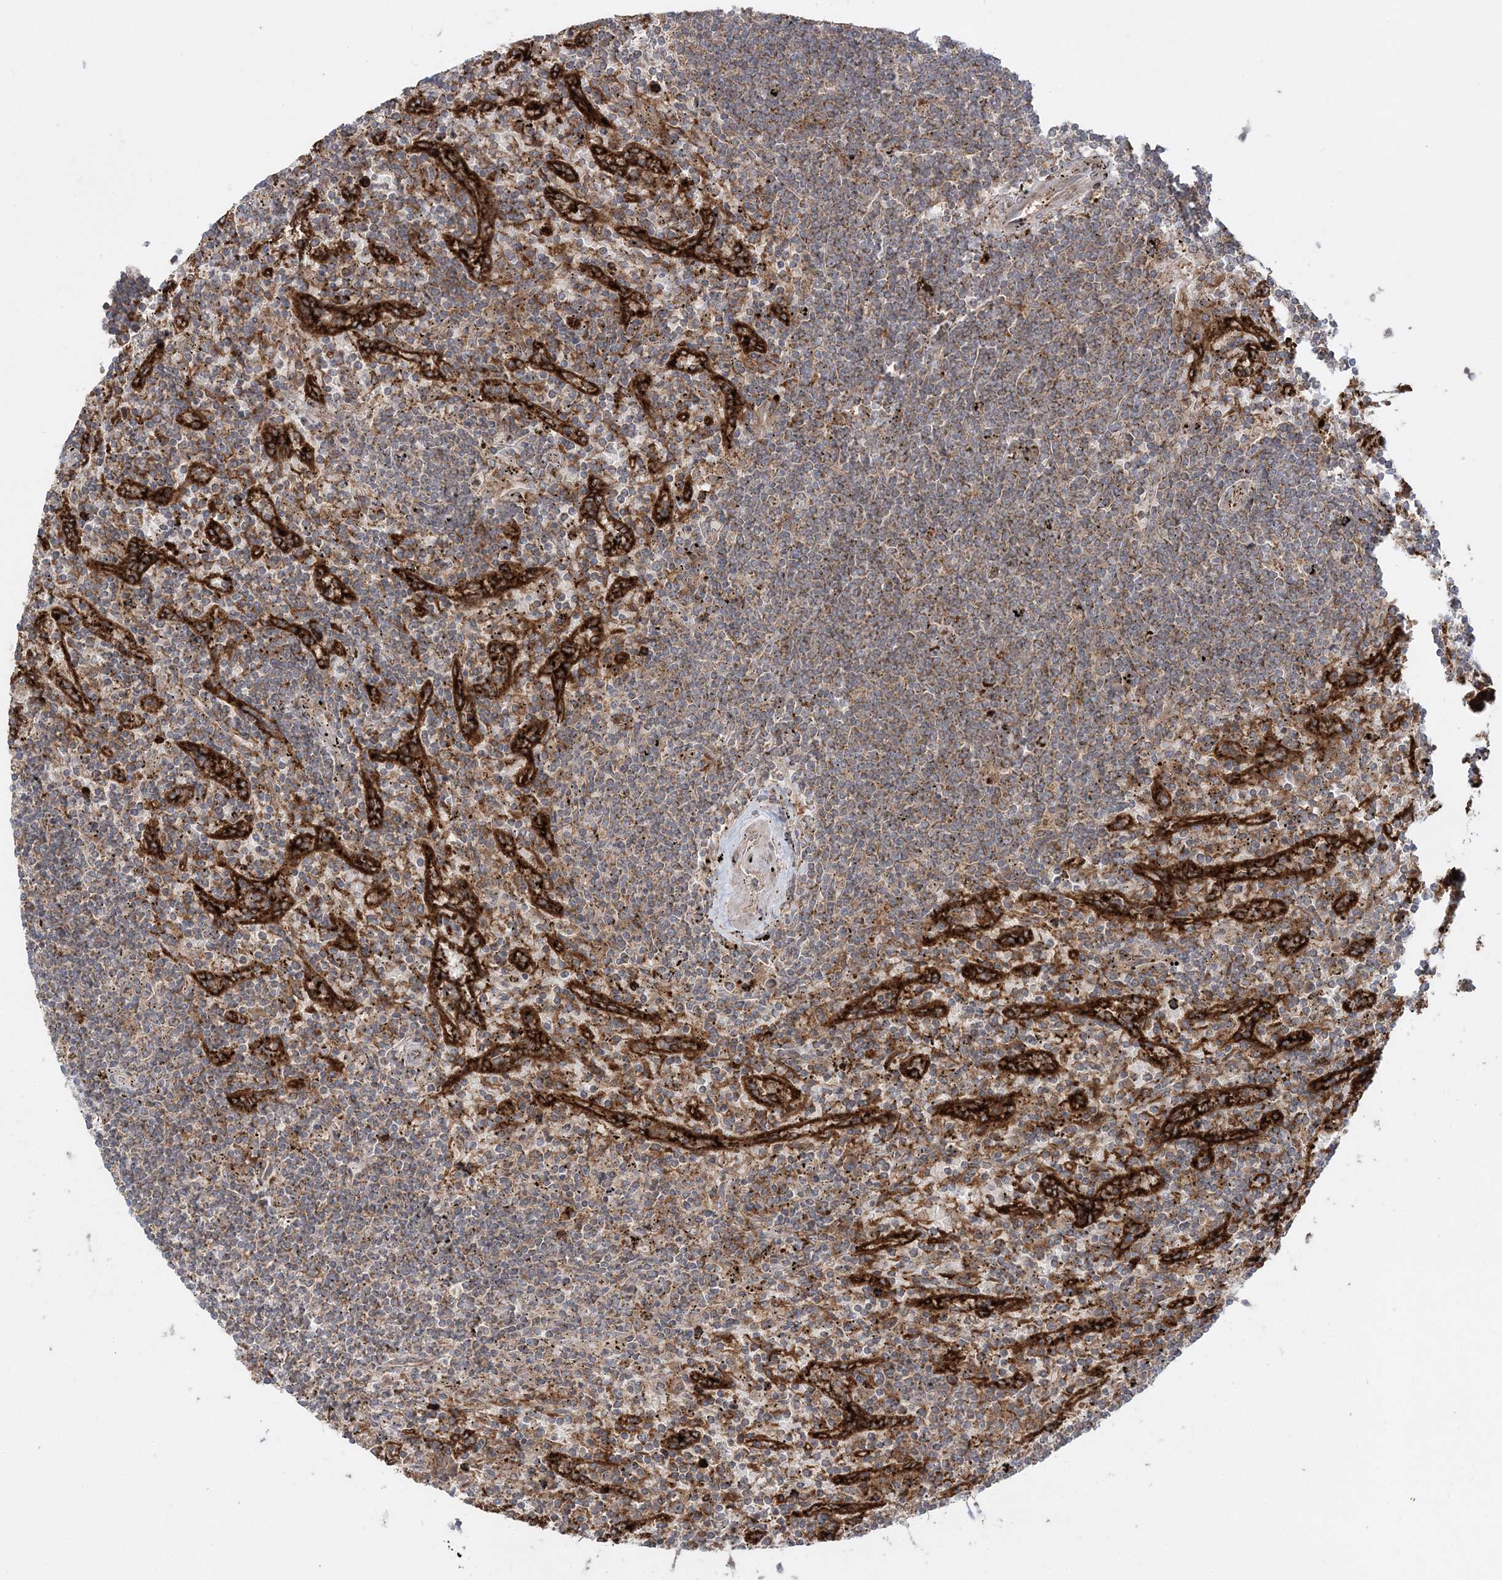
{"staining": {"intensity": "moderate", "quantity": ">75%", "location": "cytoplasmic/membranous"}, "tissue": "lymphoma", "cell_type": "Tumor cells", "image_type": "cancer", "snomed": [{"axis": "morphology", "description": "Malignant lymphoma, non-Hodgkin's type, Low grade"}, {"axis": "topography", "description": "Spleen"}], "caption": "Protein analysis of low-grade malignant lymphoma, non-Hodgkin's type tissue demonstrates moderate cytoplasmic/membranous staining in approximately >75% of tumor cells.", "gene": "LRPPRC", "patient": {"sex": "male", "age": 76}}